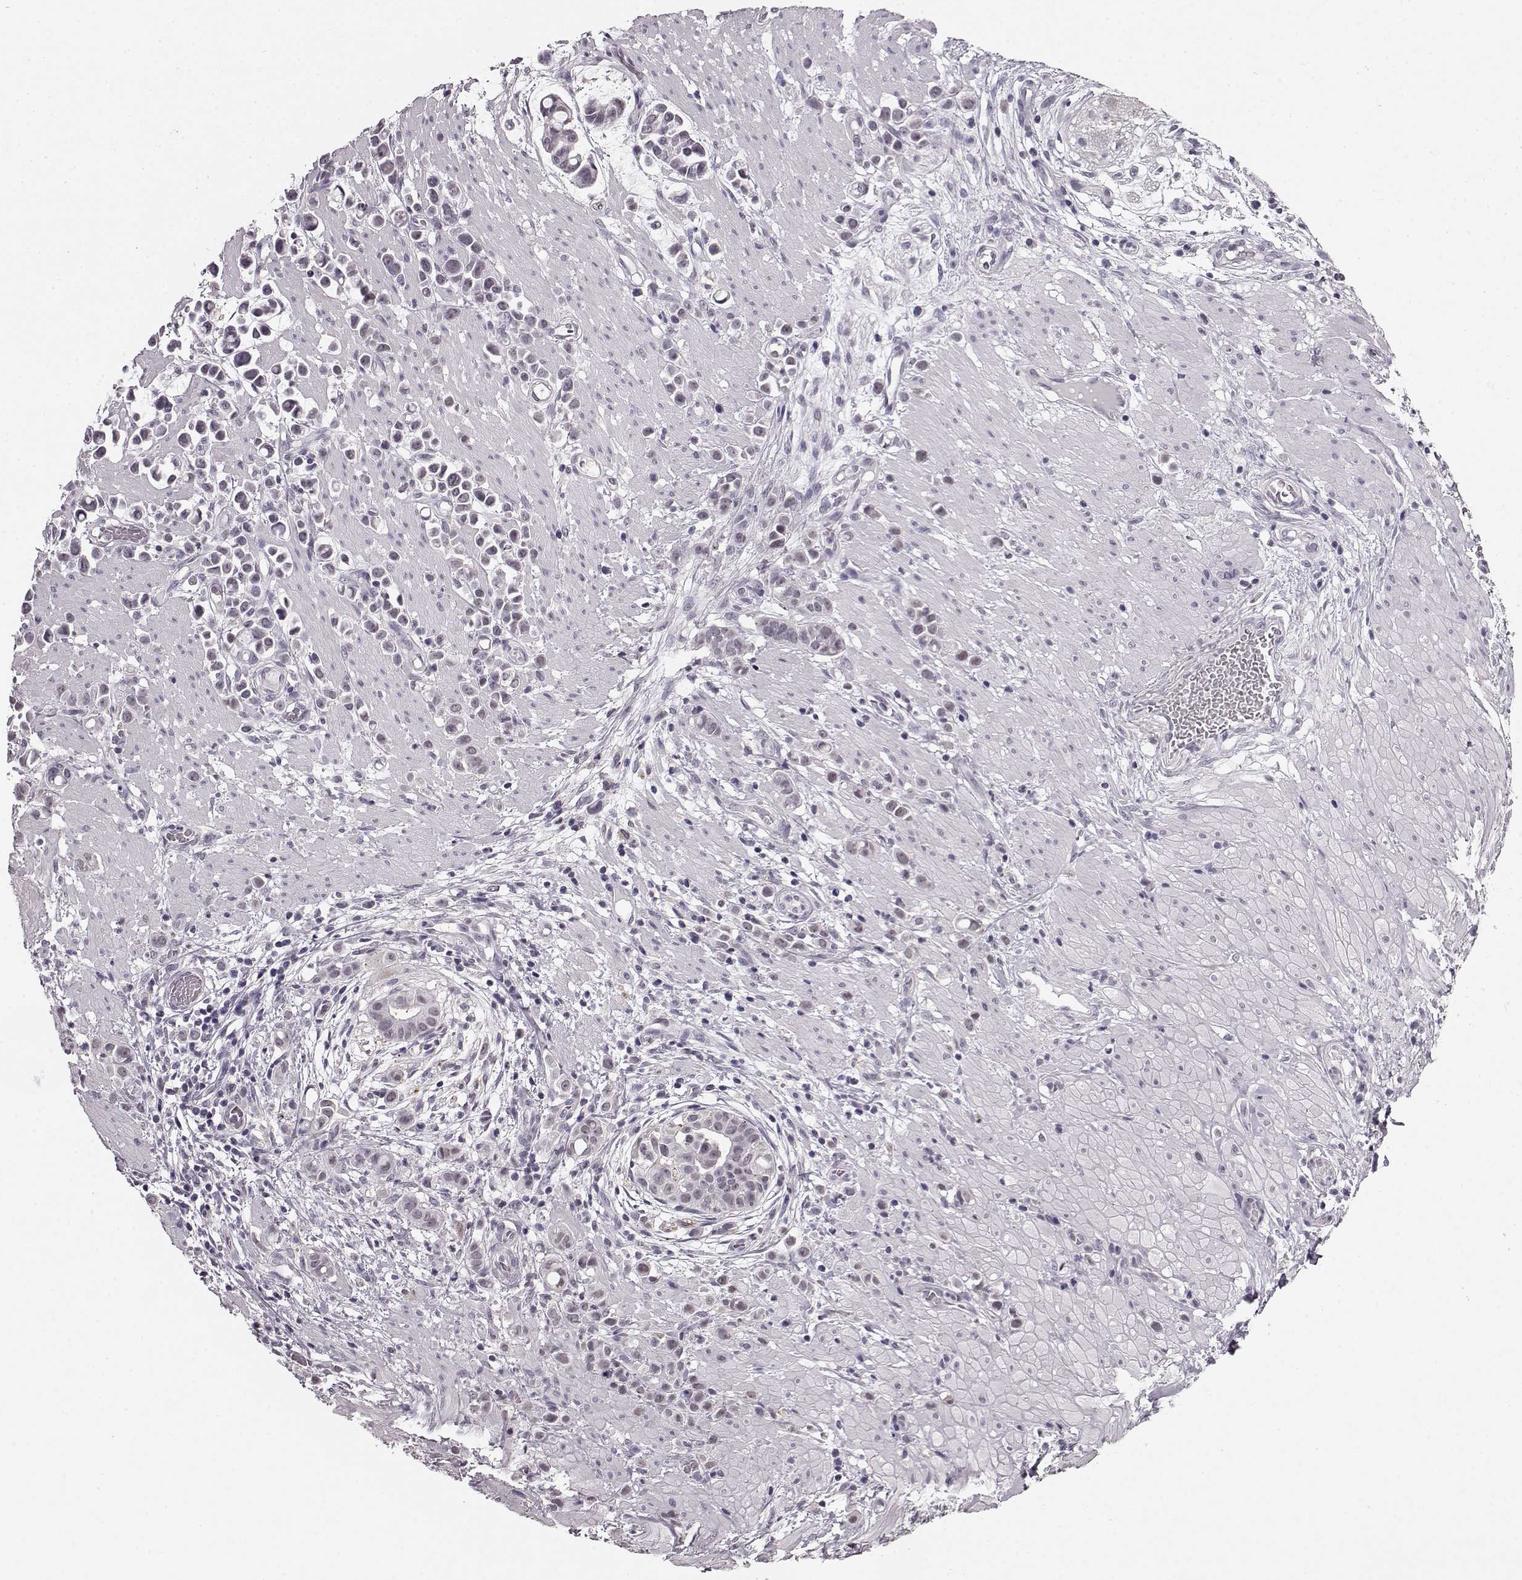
{"staining": {"intensity": "negative", "quantity": "none", "location": "none"}, "tissue": "stomach cancer", "cell_type": "Tumor cells", "image_type": "cancer", "snomed": [{"axis": "morphology", "description": "Adenocarcinoma, NOS"}, {"axis": "topography", "description": "Stomach"}], "caption": "Immunohistochemical staining of human stomach adenocarcinoma shows no significant expression in tumor cells.", "gene": "RP1L1", "patient": {"sex": "male", "age": 82}}